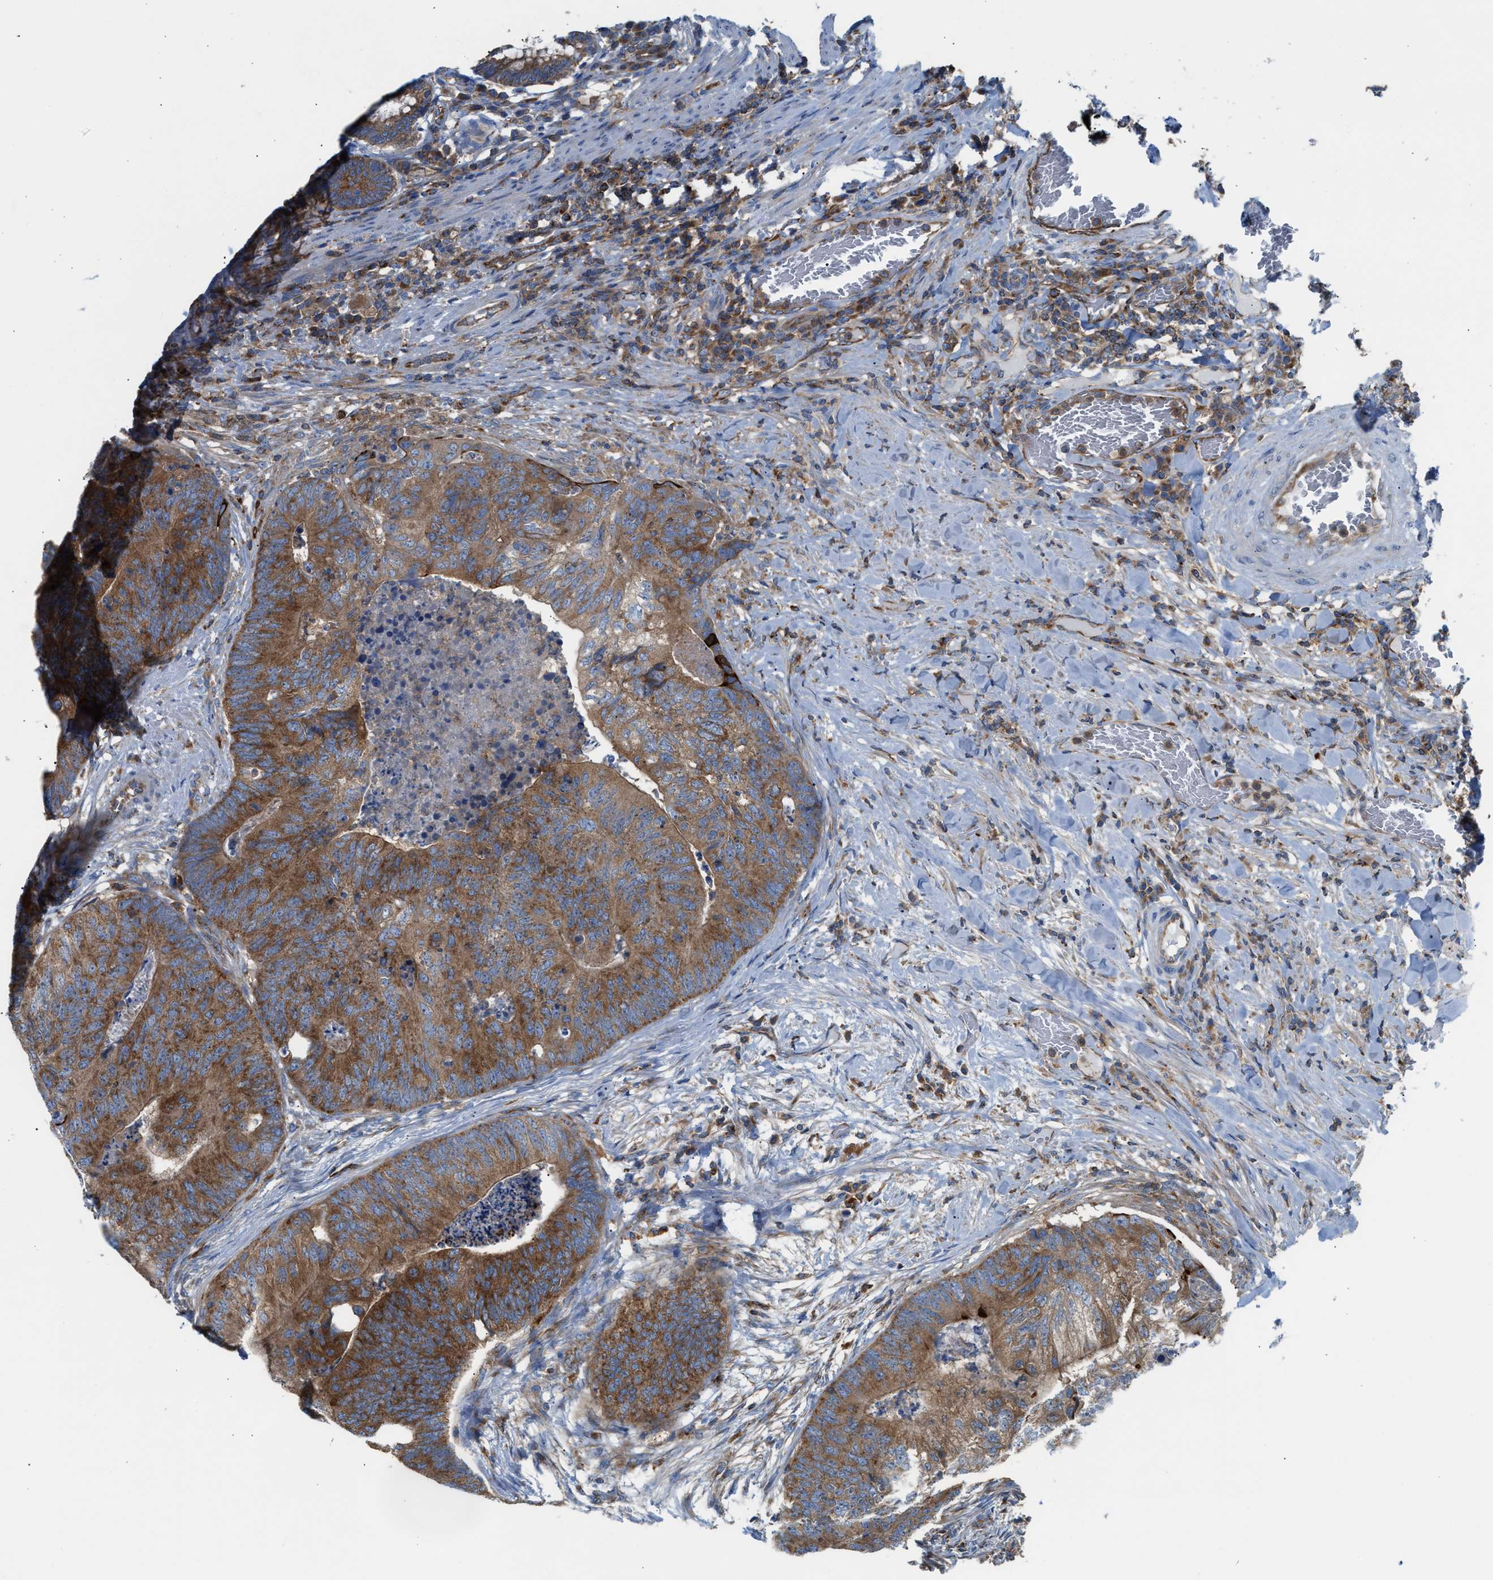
{"staining": {"intensity": "moderate", "quantity": ">75%", "location": "cytoplasmic/membranous"}, "tissue": "colorectal cancer", "cell_type": "Tumor cells", "image_type": "cancer", "snomed": [{"axis": "morphology", "description": "Adenocarcinoma, NOS"}, {"axis": "topography", "description": "Colon"}], "caption": "The immunohistochemical stain highlights moderate cytoplasmic/membranous expression in tumor cells of colorectal adenocarcinoma tissue.", "gene": "TBC1D15", "patient": {"sex": "female", "age": 67}}